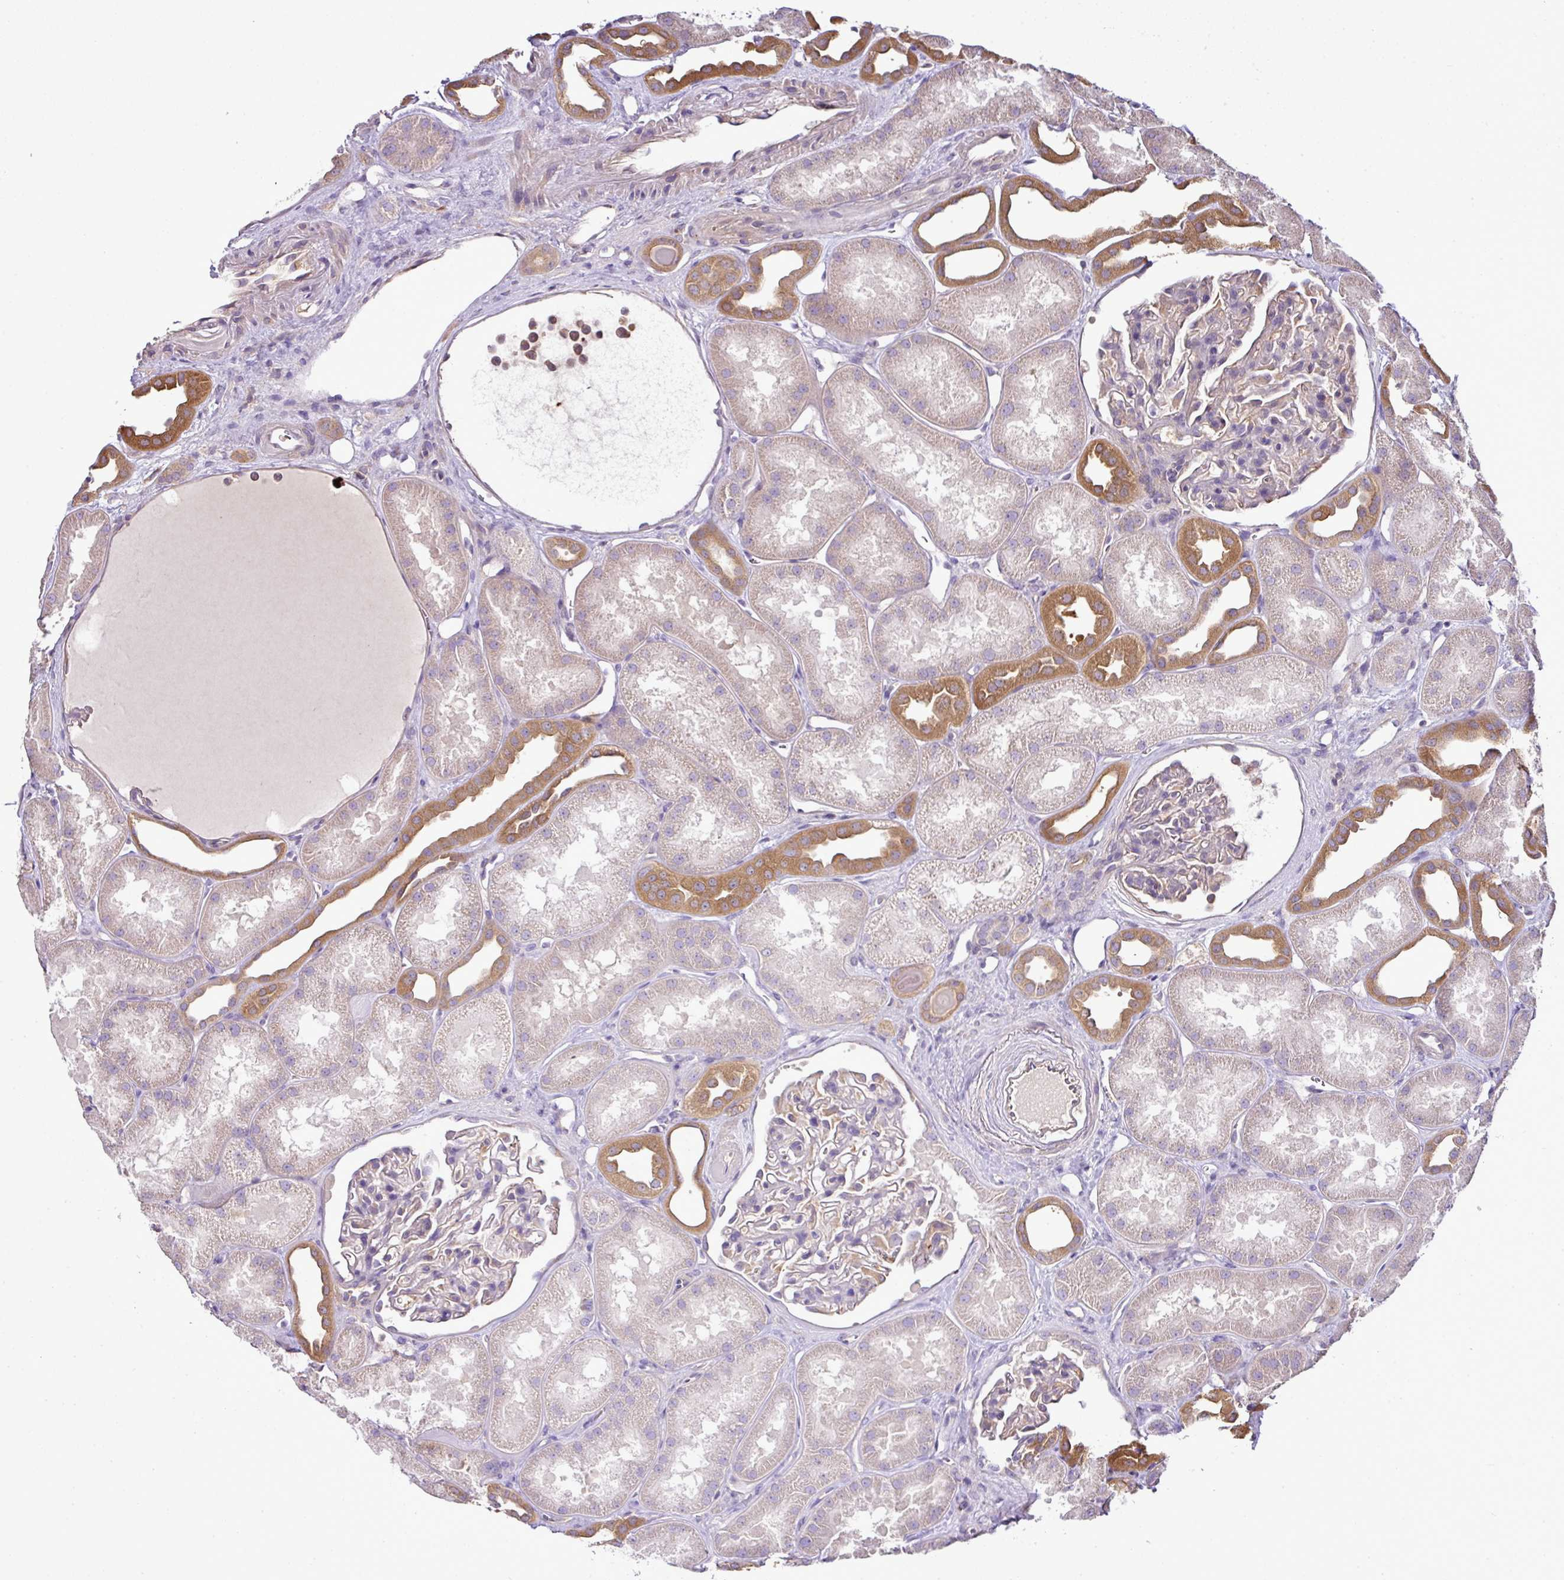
{"staining": {"intensity": "weak", "quantity": "<25%", "location": "cytoplasmic/membranous"}, "tissue": "kidney", "cell_type": "Cells in glomeruli", "image_type": "normal", "snomed": [{"axis": "morphology", "description": "Normal tissue, NOS"}, {"axis": "topography", "description": "Kidney"}], "caption": "The photomicrograph shows no staining of cells in glomeruli in unremarkable kidney. (Stains: DAB (3,3'-diaminobenzidine) immunohistochemistry with hematoxylin counter stain, Microscopy: brightfield microscopy at high magnification).", "gene": "TMEM107", "patient": {"sex": "male", "age": 61}}